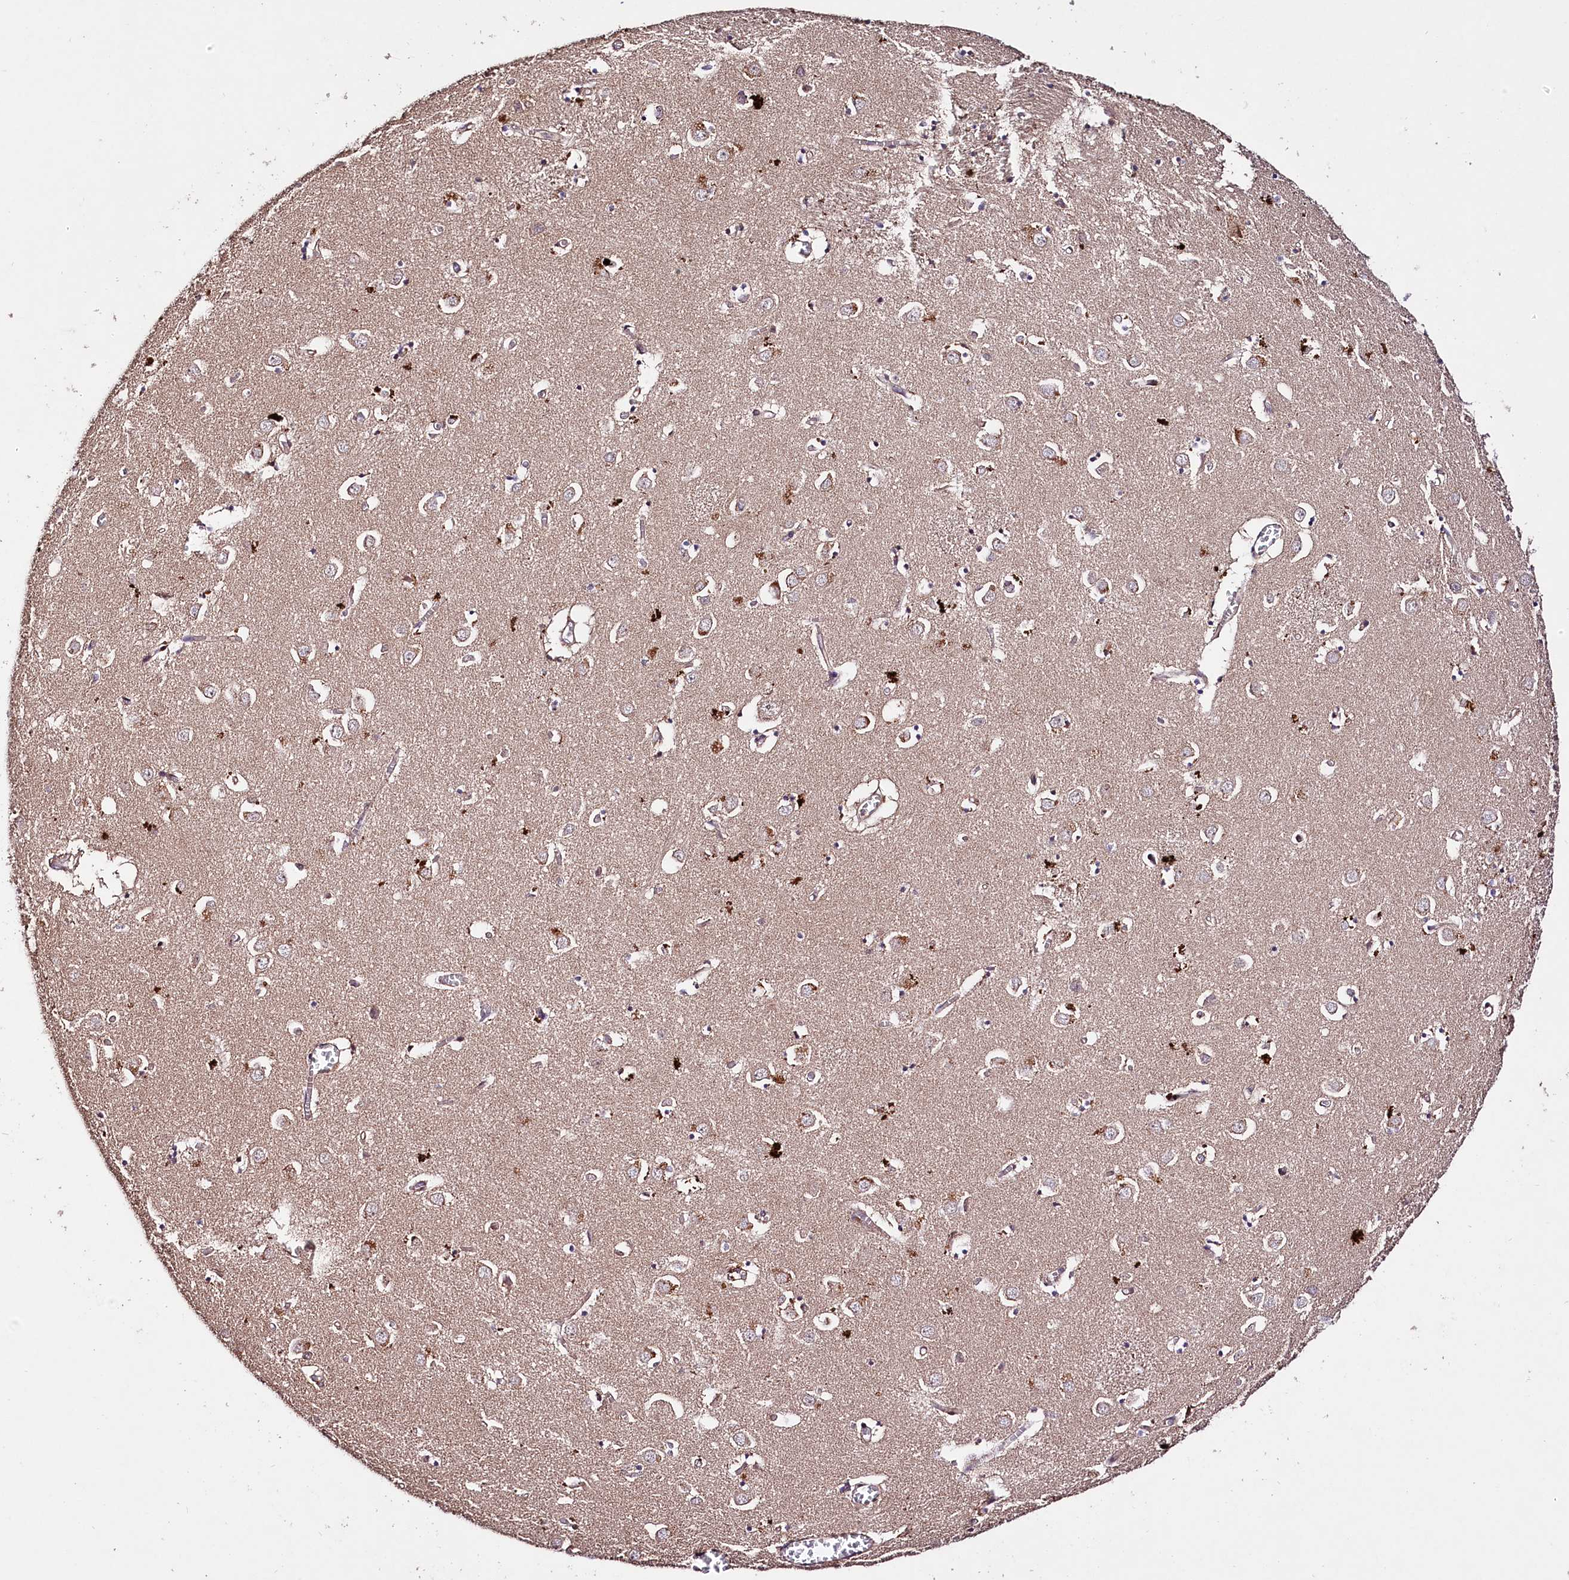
{"staining": {"intensity": "weak", "quantity": "<25%", "location": "cytoplasmic/membranous"}, "tissue": "caudate", "cell_type": "Glial cells", "image_type": "normal", "snomed": [{"axis": "morphology", "description": "Normal tissue, NOS"}, {"axis": "topography", "description": "Lateral ventricle wall"}], "caption": "DAB (3,3'-diaminobenzidine) immunohistochemical staining of unremarkable human caudate reveals no significant expression in glial cells. Brightfield microscopy of immunohistochemistry (IHC) stained with DAB (3,3'-diaminobenzidine) (brown) and hematoxylin (blue), captured at high magnification.", "gene": "TNPO3", "patient": {"sex": "male", "age": 70}}